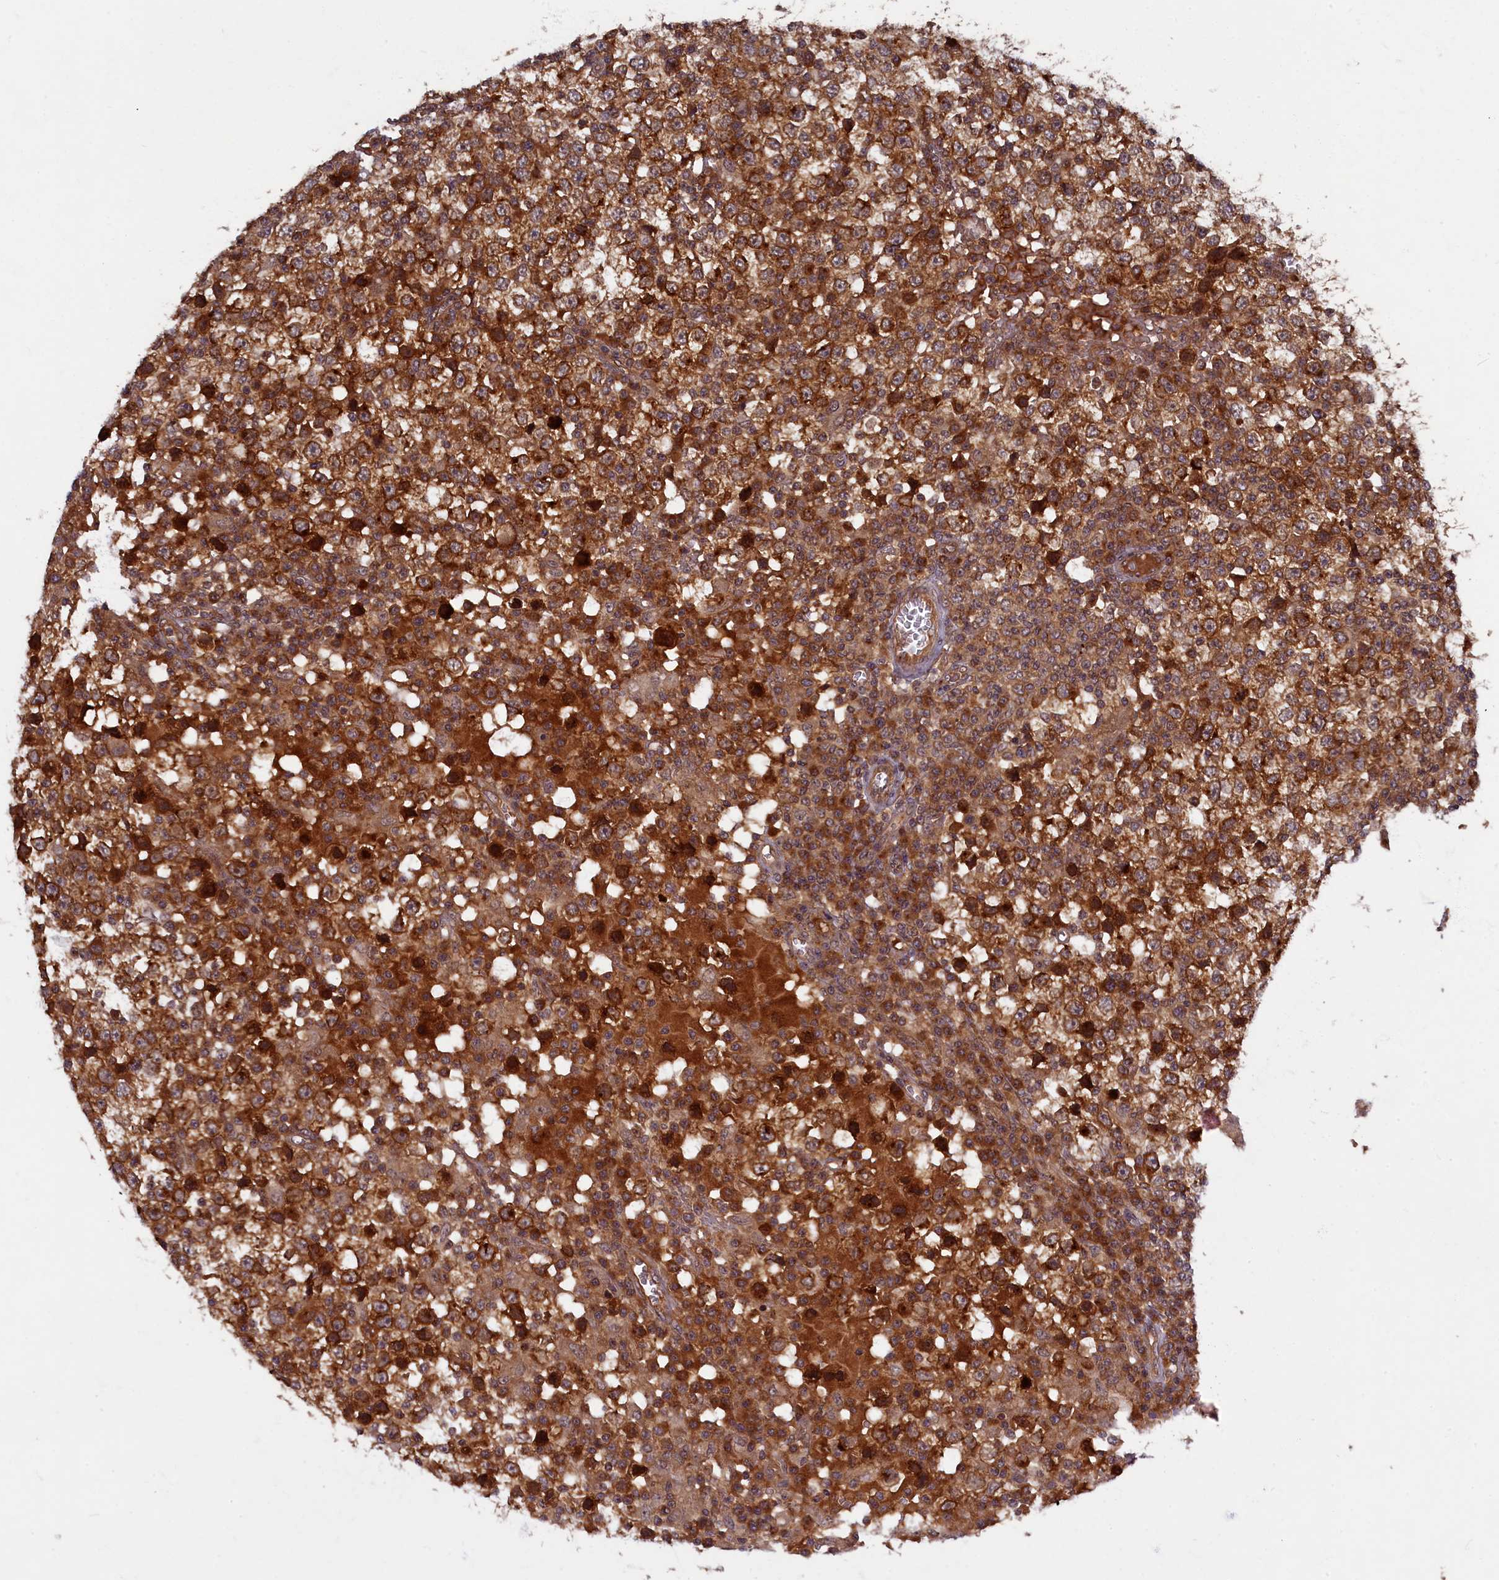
{"staining": {"intensity": "strong", "quantity": ">75%", "location": "cytoplasmic/membranous"}, "tissue": "testis cancer", "cell_type": "Tumor cells", "image_type": "cancer", "snomed": [{"axis": "morphology", "description": "Seminoma, NOS"}, {"axis": "topography", "description": "Testis"}], "caption": "Tumor cells show strong cytoplasmic/membranous staining in approximately >75% of cells in seminoma (testis).", "gene": "BICD1", "patient": {"sex": "male", "age": 65}}